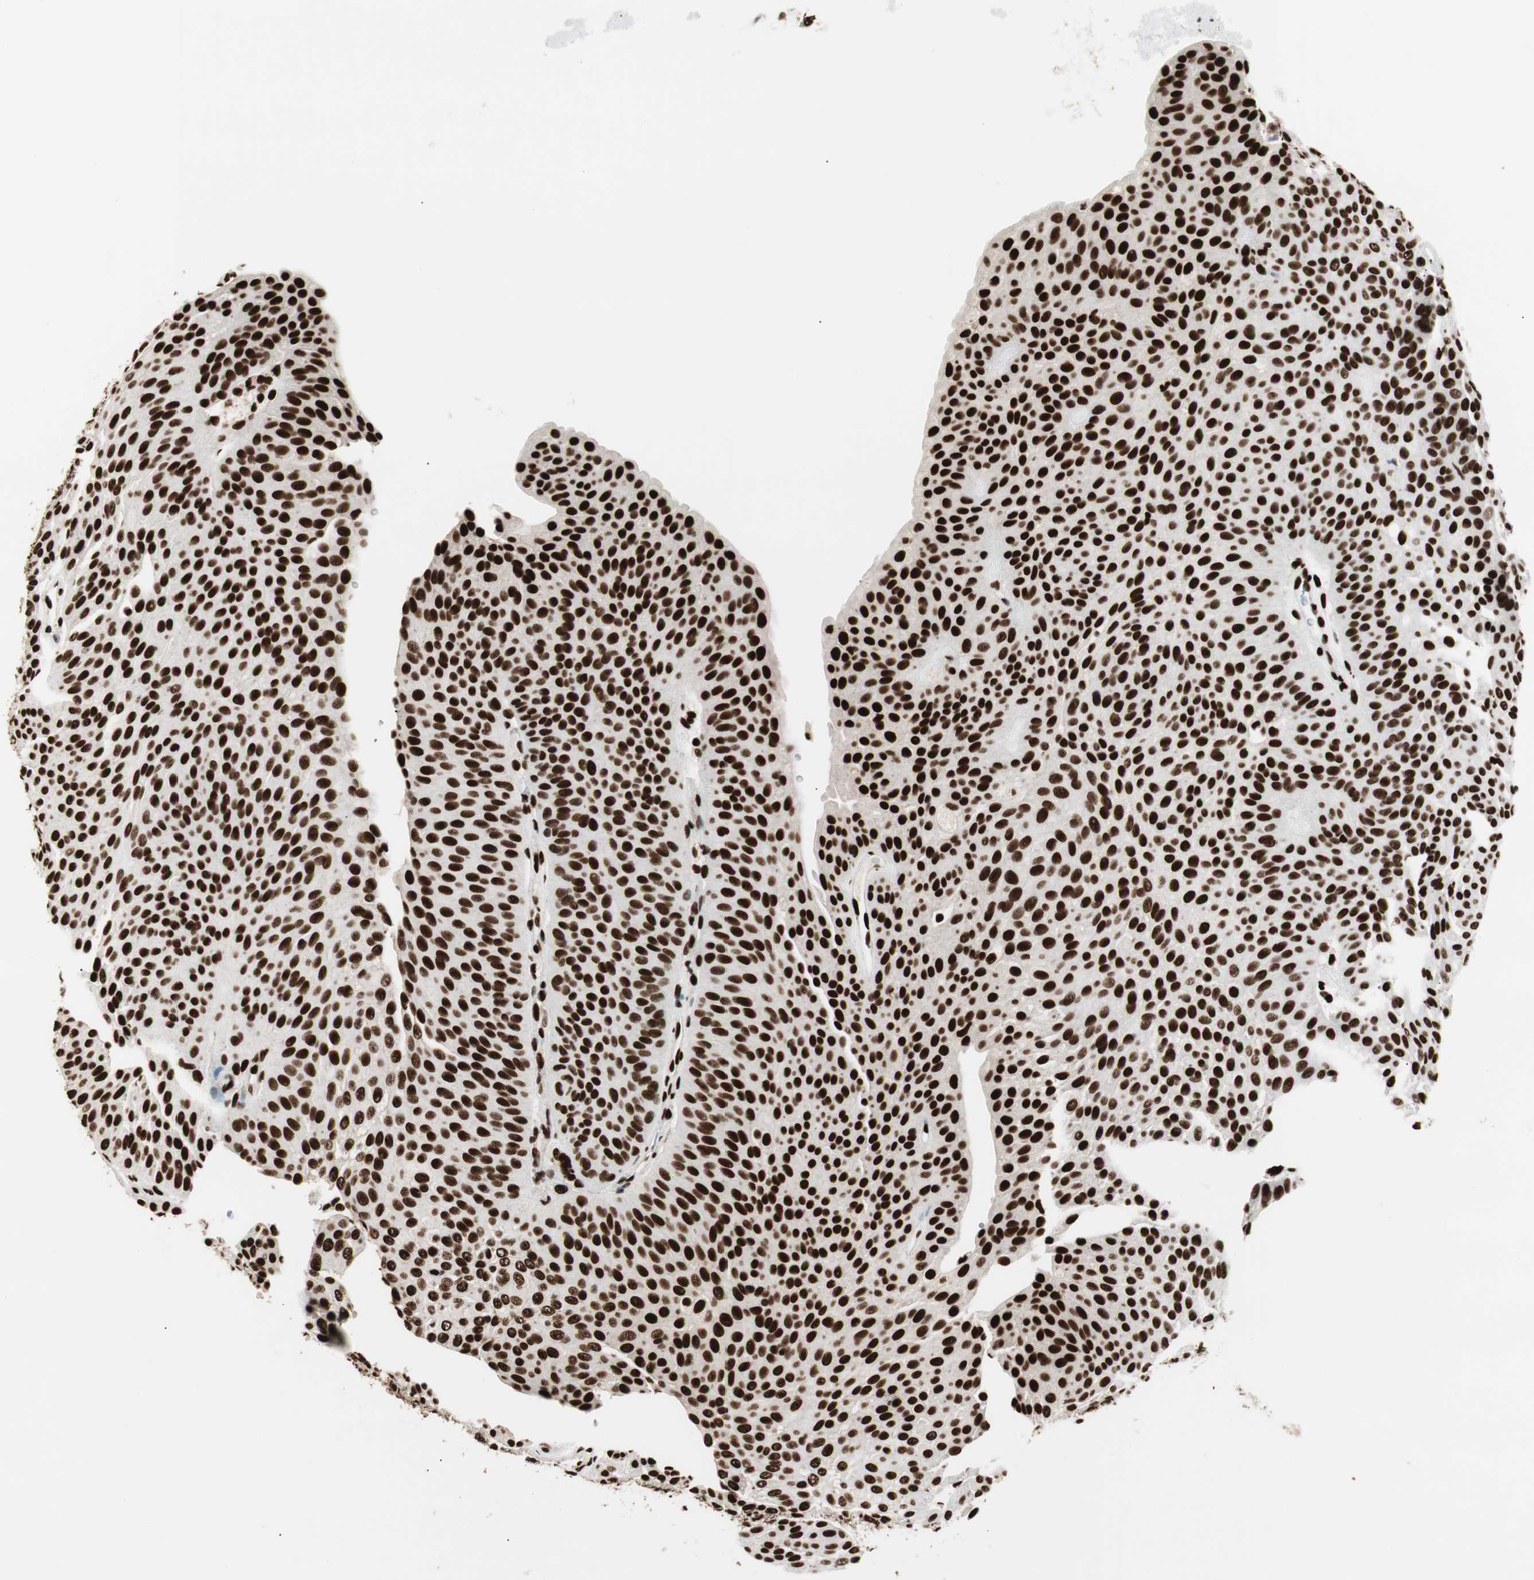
{"staining": {"intensity": "strong", "quantity": ">75%", "location": "nuclear"}, "tissue": "urothelial cancer", "cell_type": "Tumor cells", "image_type": "cancer", "snomed": [{"axis": "morphology", "description": "Urothelial carcinoma, Low grade"}, {"axis": "topography", "description": "Urinary bladder"}], "caption": "Tumor cells reveal high levels of strong nuclear expression in about >75% of cells in human urothelial carcinoma (low-grade). (brown staining indicates protein expression, while blue staining denotes nuclei).", "gene": "MTA2", "patient": {"sex": "female", "age": 60}}